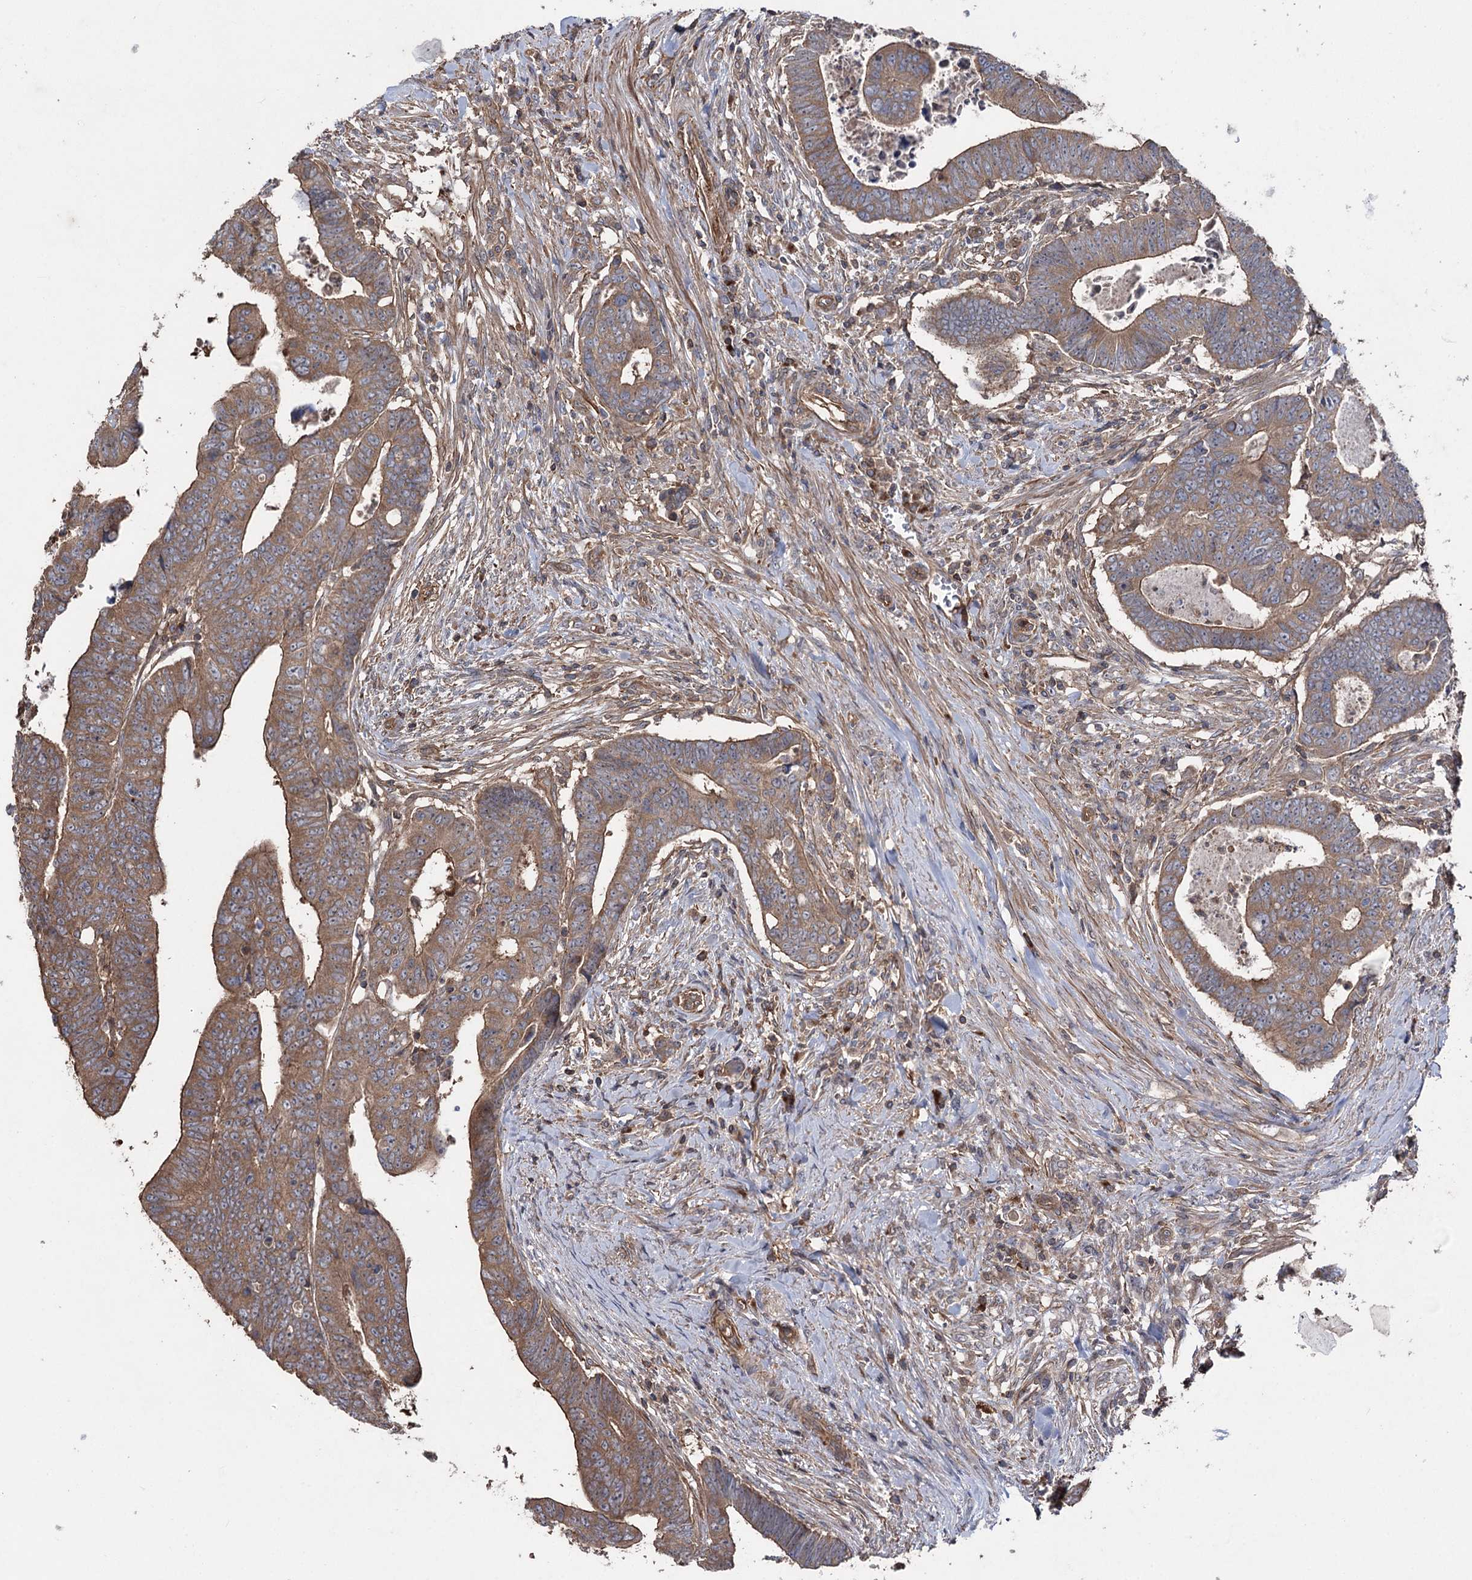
{"staining": {"intensity": "moderate", "quantity": ">75%", "location": "cytoplasmic/membranous"}, "tissue": "colorectal cancer", "cell_type": "Tumor cells", "image_type": "cancer", "snomed": [{"axis": "morphology", "description": "Normal tissue, NOS"}, {"axis": "morphology", "description": "Adenocarcinoma, NOS"}, {"axis": "topography", "description": "Rectum"}], "caption": "Colorectal cancer stained with DAB (3,3'-diaminobenzidine) immunohistochemistry (IHC) demonstrates medium levels of moderate cytoplasmic/membranous expression in about >75% of tumor cells.", "gene": "LARS2", "patient": {"sex": "female", "age": 65}}